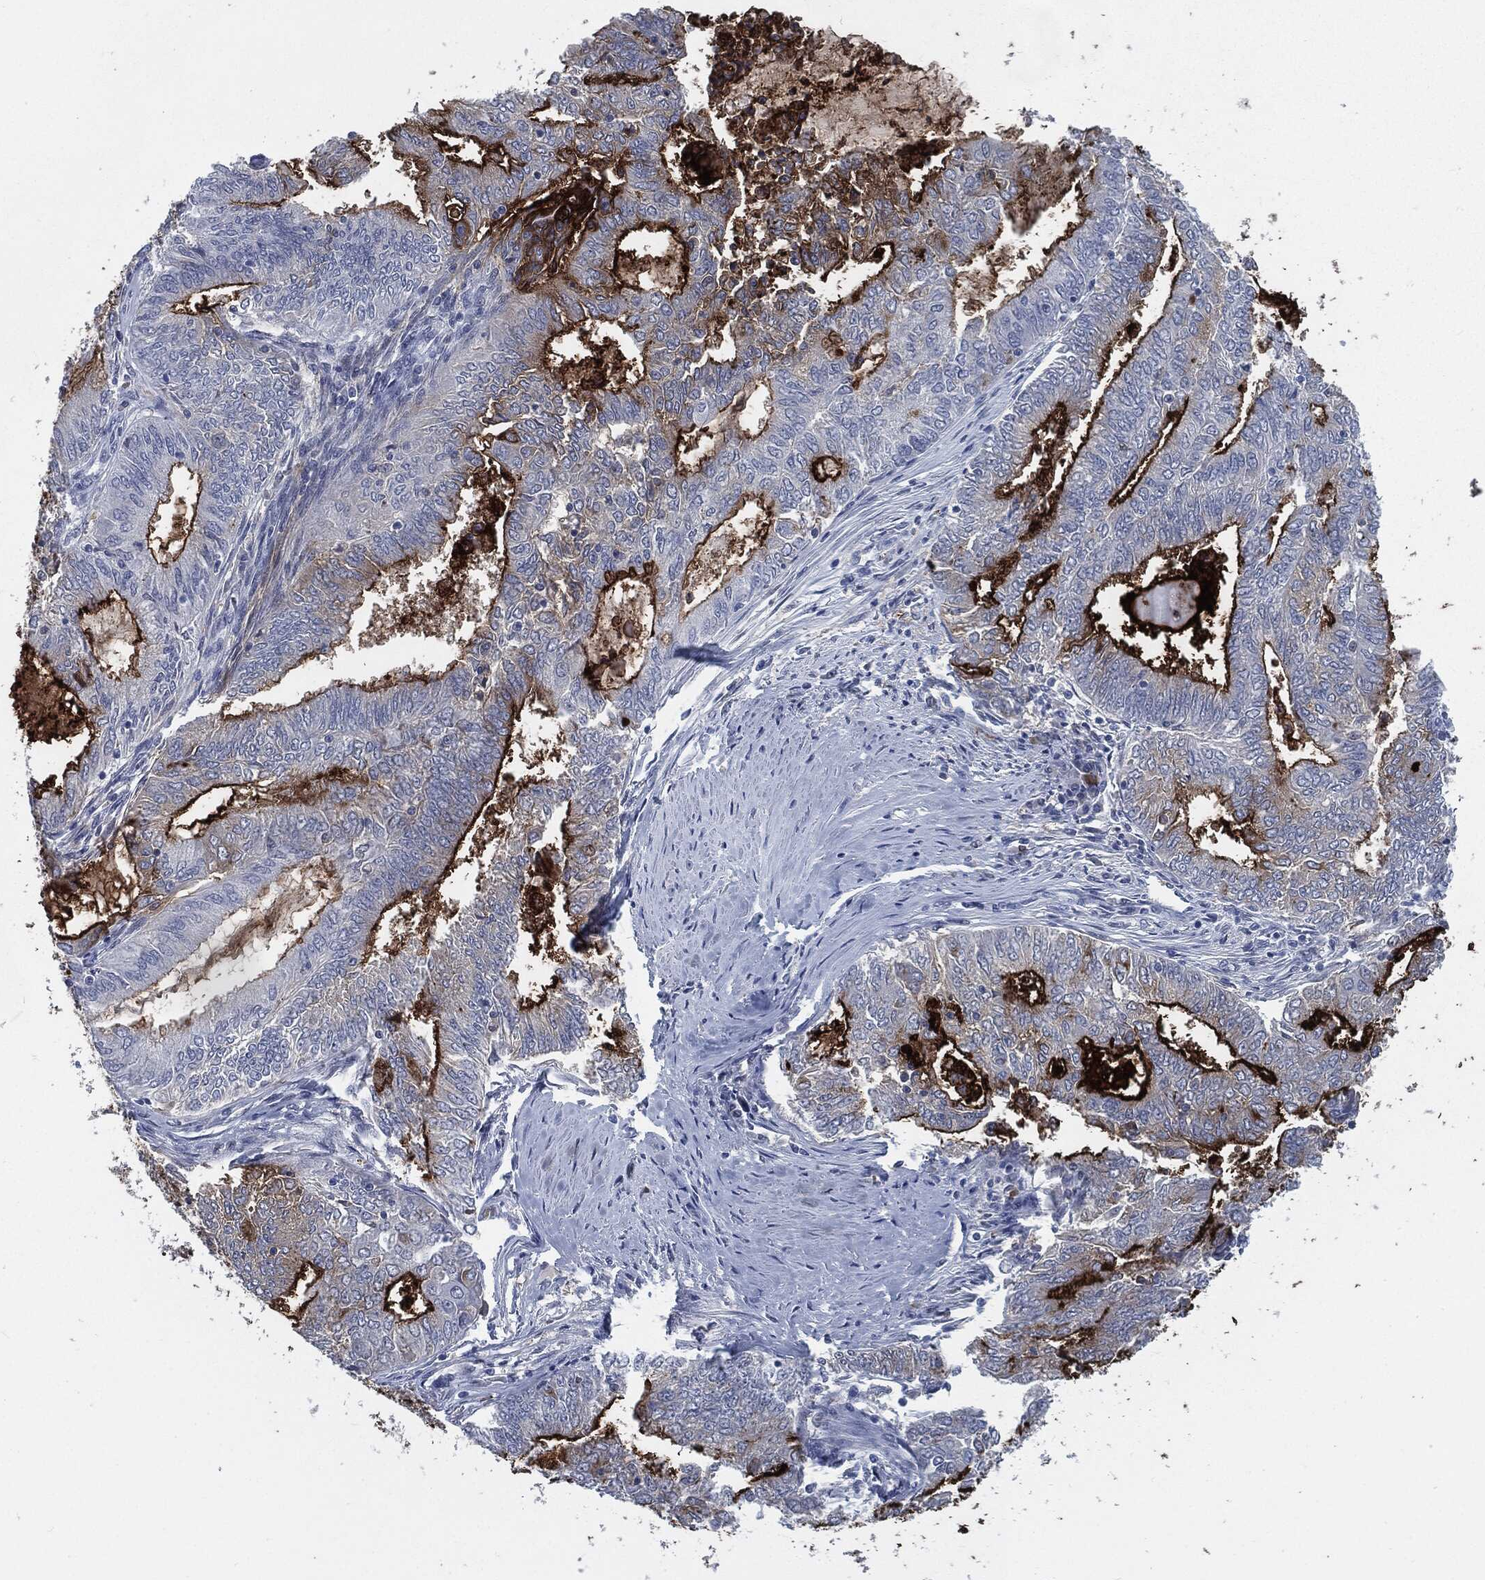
{"staining": {"intensity": "strong", "quantity": "25%-75%", "location": "cytoplasmic/membranous"}, "tissue": "endometrial cancer", "cell_type": "Tumor cells", "image_type": "cancer", "snomed": [{"axis": "morphology", "description": "Adenocarcinoma, NOS"}, {"axis": "topography", "description": "Endometrium"}], "caption": "A histopathology image showing strong cytoplasmic/membranous staining in approximately 25%-75% of tumor cells in endometrial cancer (adenocarcinoma), as visualized by brown immunohistochemical staining.", "gene": "PROM1", "patient": {"sex": "female", "age": 62}}